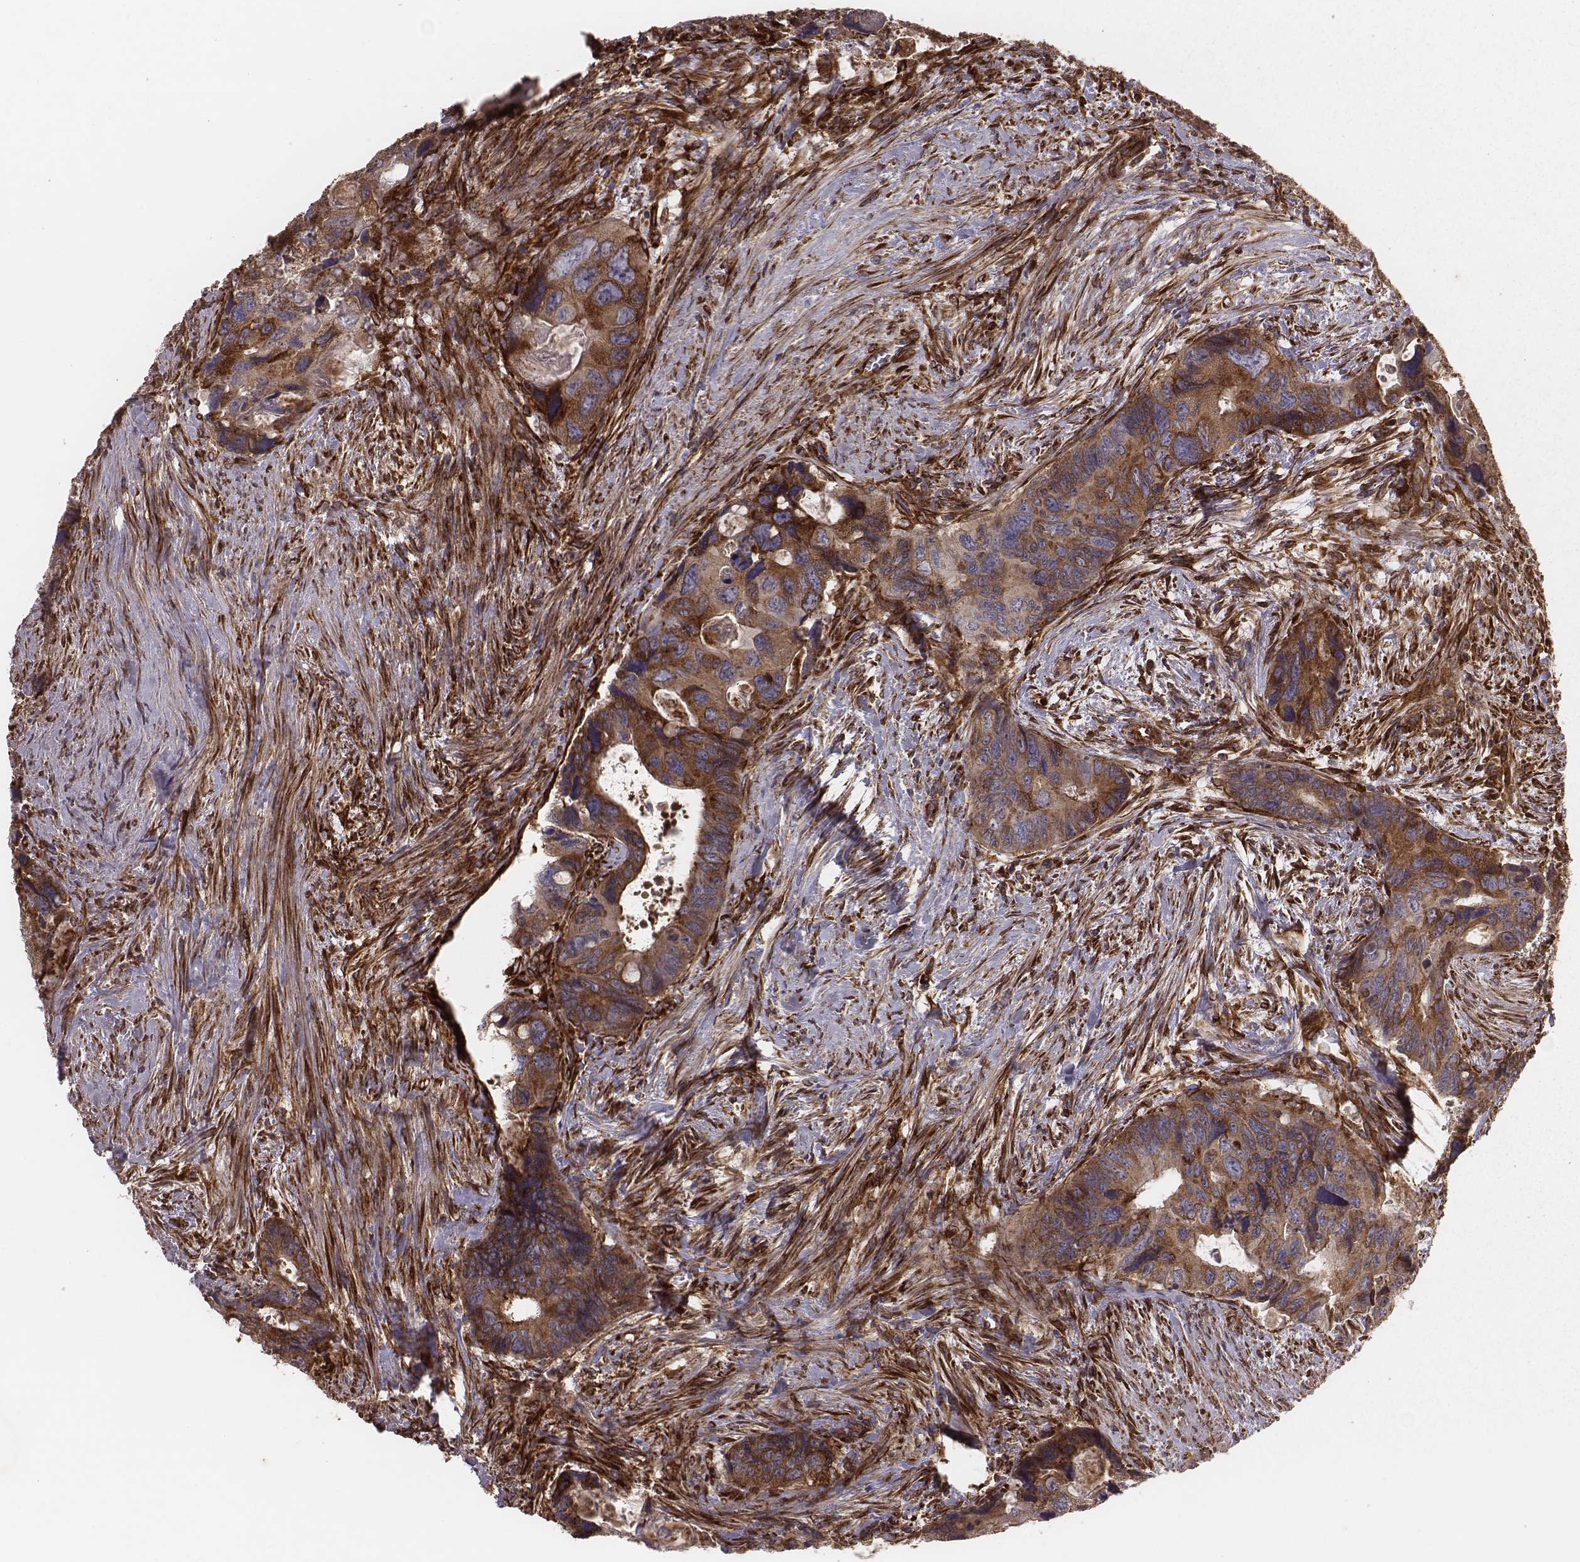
{"staining": {"intensity": "strong", "quantity": ">75%", "location": "cytoplasmic/membranous"}, "tissue": "colorectal cancer", "cell_type": "Tumor cells", "image_type": "cancer", "snomed": [{"axis": "morphology", "description": "Adenocarcinoma, NOS"}, {"axis": "topography", "description": "Rectum"}], "caption": "A brown stain labels strong cytoplasmic/membranous staining of a protein in human colorectal adenocarcinoma tumor cells. (DAB (3,3'-diaminobenzidine) IHC, brown staining for protein, blue staining for nuclei).", "gene": "TXLNA", "patient": {"sex": "male", "age": 62}}